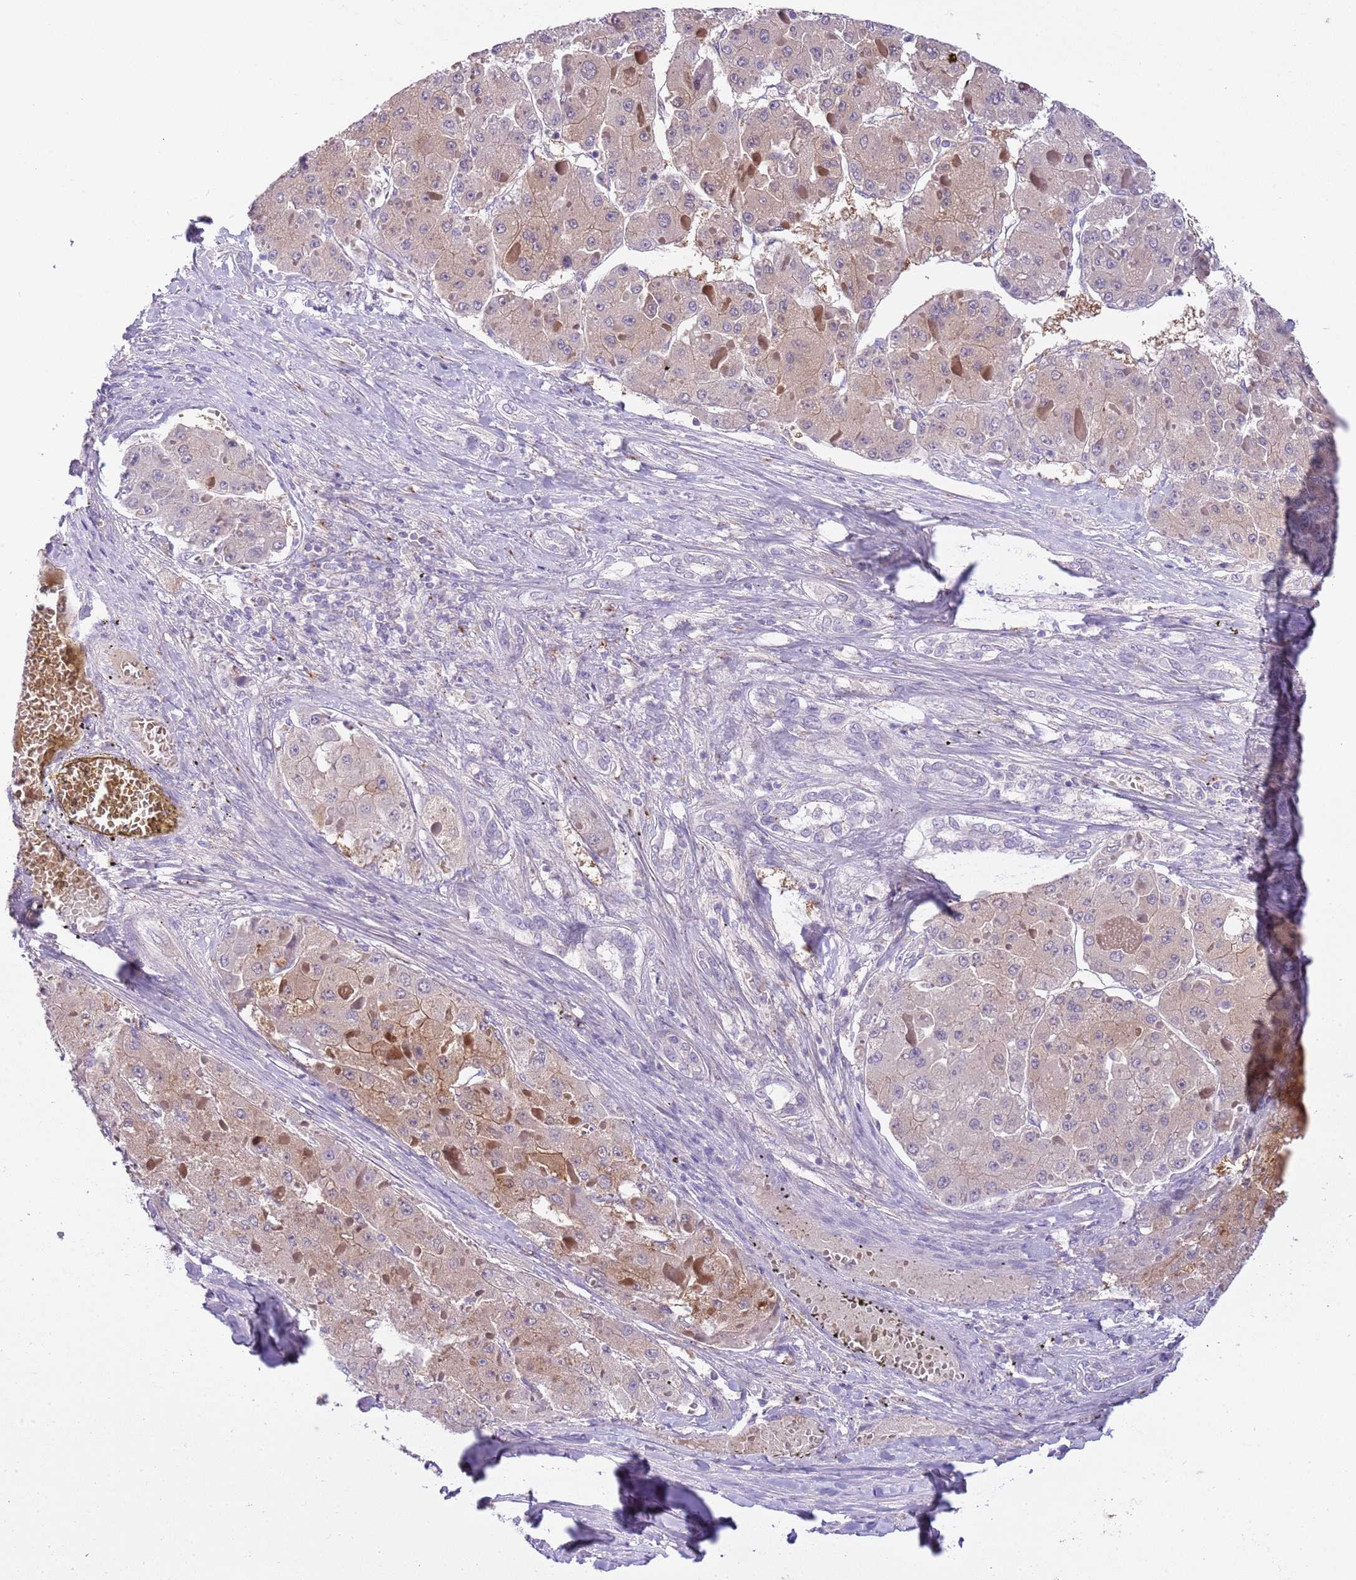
{"staining": {"intensity": "weak", "quantity": "25%-75%", "location": "cytoplasmic/membranous"}, "tissue": "liver cancer", "cell_type": "Tumor cells", "image_type": "cancer", "snomed": [{"axis": "morphology", "description": "Carcinoma, Hepatocellular, NOS"}, {"axis": "topography", "description": "Liver"}], "caption": "Immunohistochemistry (IHC) staining of liver hepatocellular carcinoma, which demonstrates low levels of weak cytoplasmic/membranous expression in about 25%-75% of tumor cells indicating weak cytoplasmic/membranous protein positivity. The staining was performed using DAB (3,3'-diaminobenzidine) (brown) for protein detection and nuclei were counterstained in hematoxylin (blue).", "gene": "CFAP73", "patient": {"sex": "female", "age": 73}}